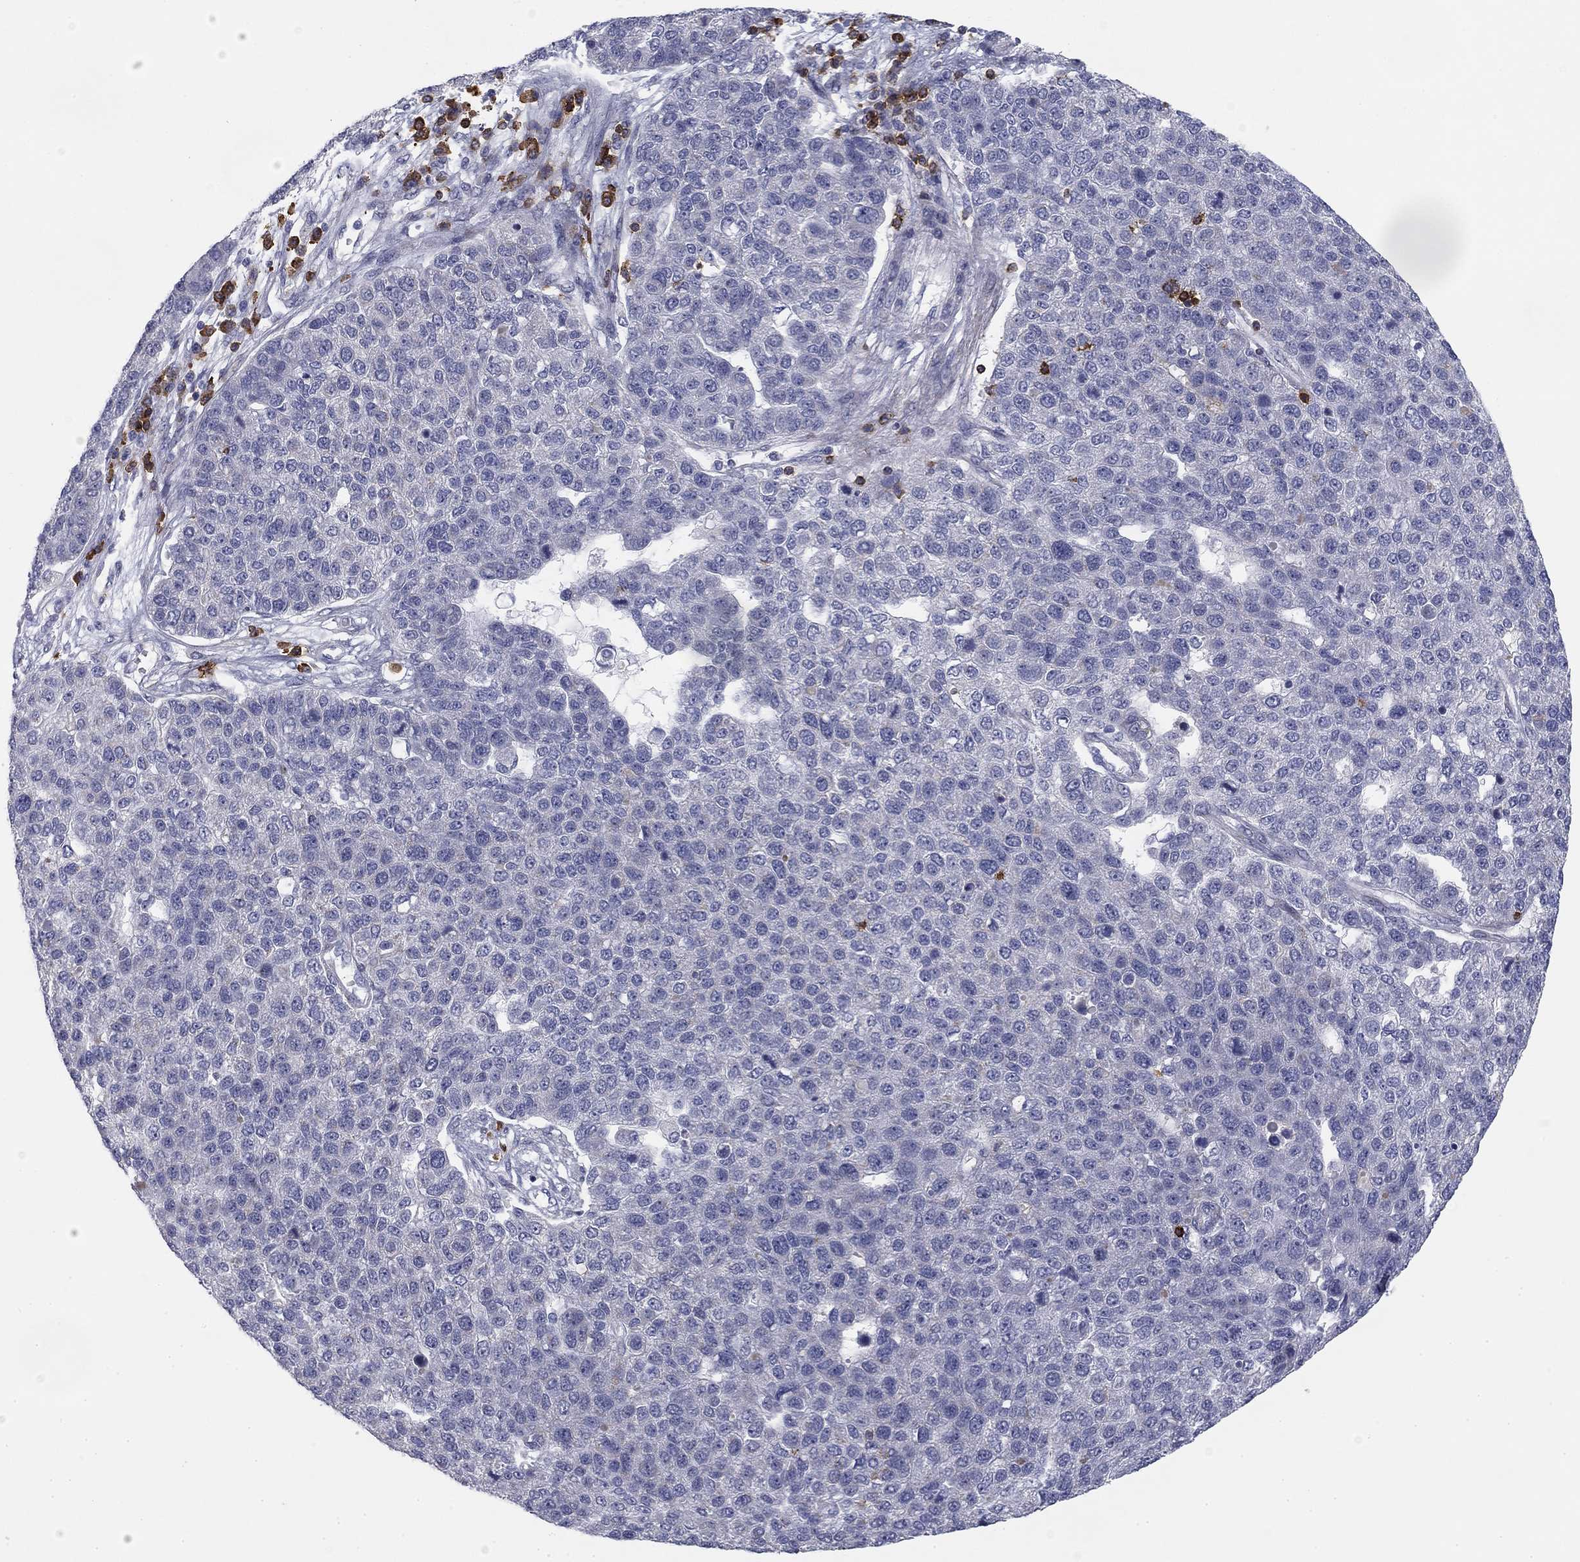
{"staining": {"intensity": "negative", "quantity": "none", "location": "none"}, "tissue": "pancreatic cancer", "cell_type": "Tumor cells", "image_type": "cancer", "snomed": [{"axis": "morphology", "description": "Adenocarcinoma, NOS"}, {"axis": "topography", "description": "Pancreas"}], "caption": "Immunohistochemistry (IHC) micrograph of pancreatic cancer stained for a protein (brown), which shows no positivity in tumor cells. (DAB immunohistochemistry (IHC) with hematoxylin counter stain).", "gene": "TRAT1", "patient": {"sex": "female", "age": 61}}